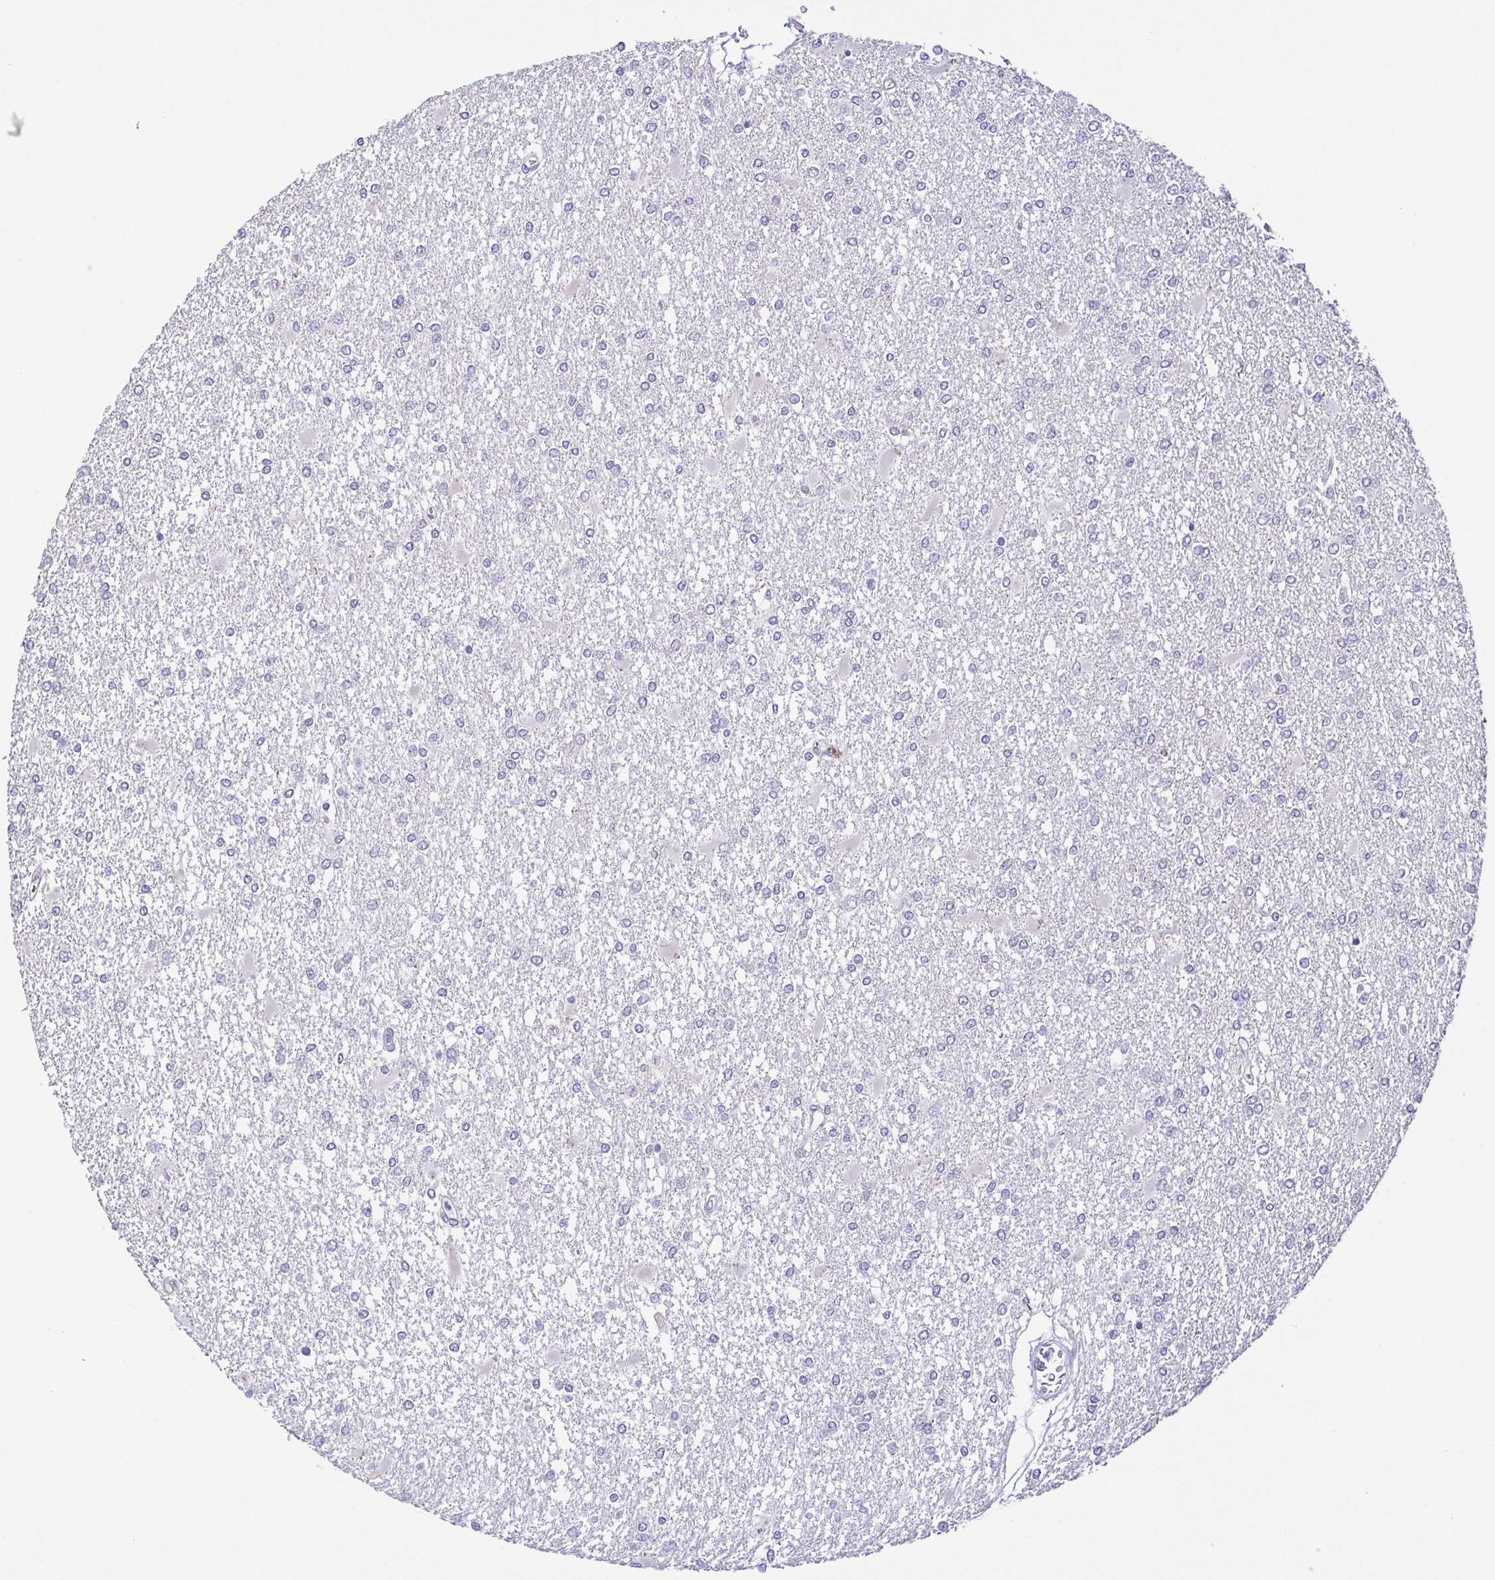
{"staining": {"intensity": "negative", "quantity": "none", "location": "none"}, "tissue": "glioma", "cell_type": "Tumor cells", "image_type": "cancer", "snomed": [{"axis": "morphology", "description": "Glioma, malignant, High grade"}, {"axis": "topography", "description": "Cerebral cortex"}], "caption": "A micrograph of malignant high-grade glioma stained for a protein exhibits no brown staining in tumor cells. (DAB (3,3'-diaminobenzidine) immunohistochemistry (IHC) with hematoxylin counter stain).", "gene": "TCF3", "patient": {"sex": "male", "age": 79}}